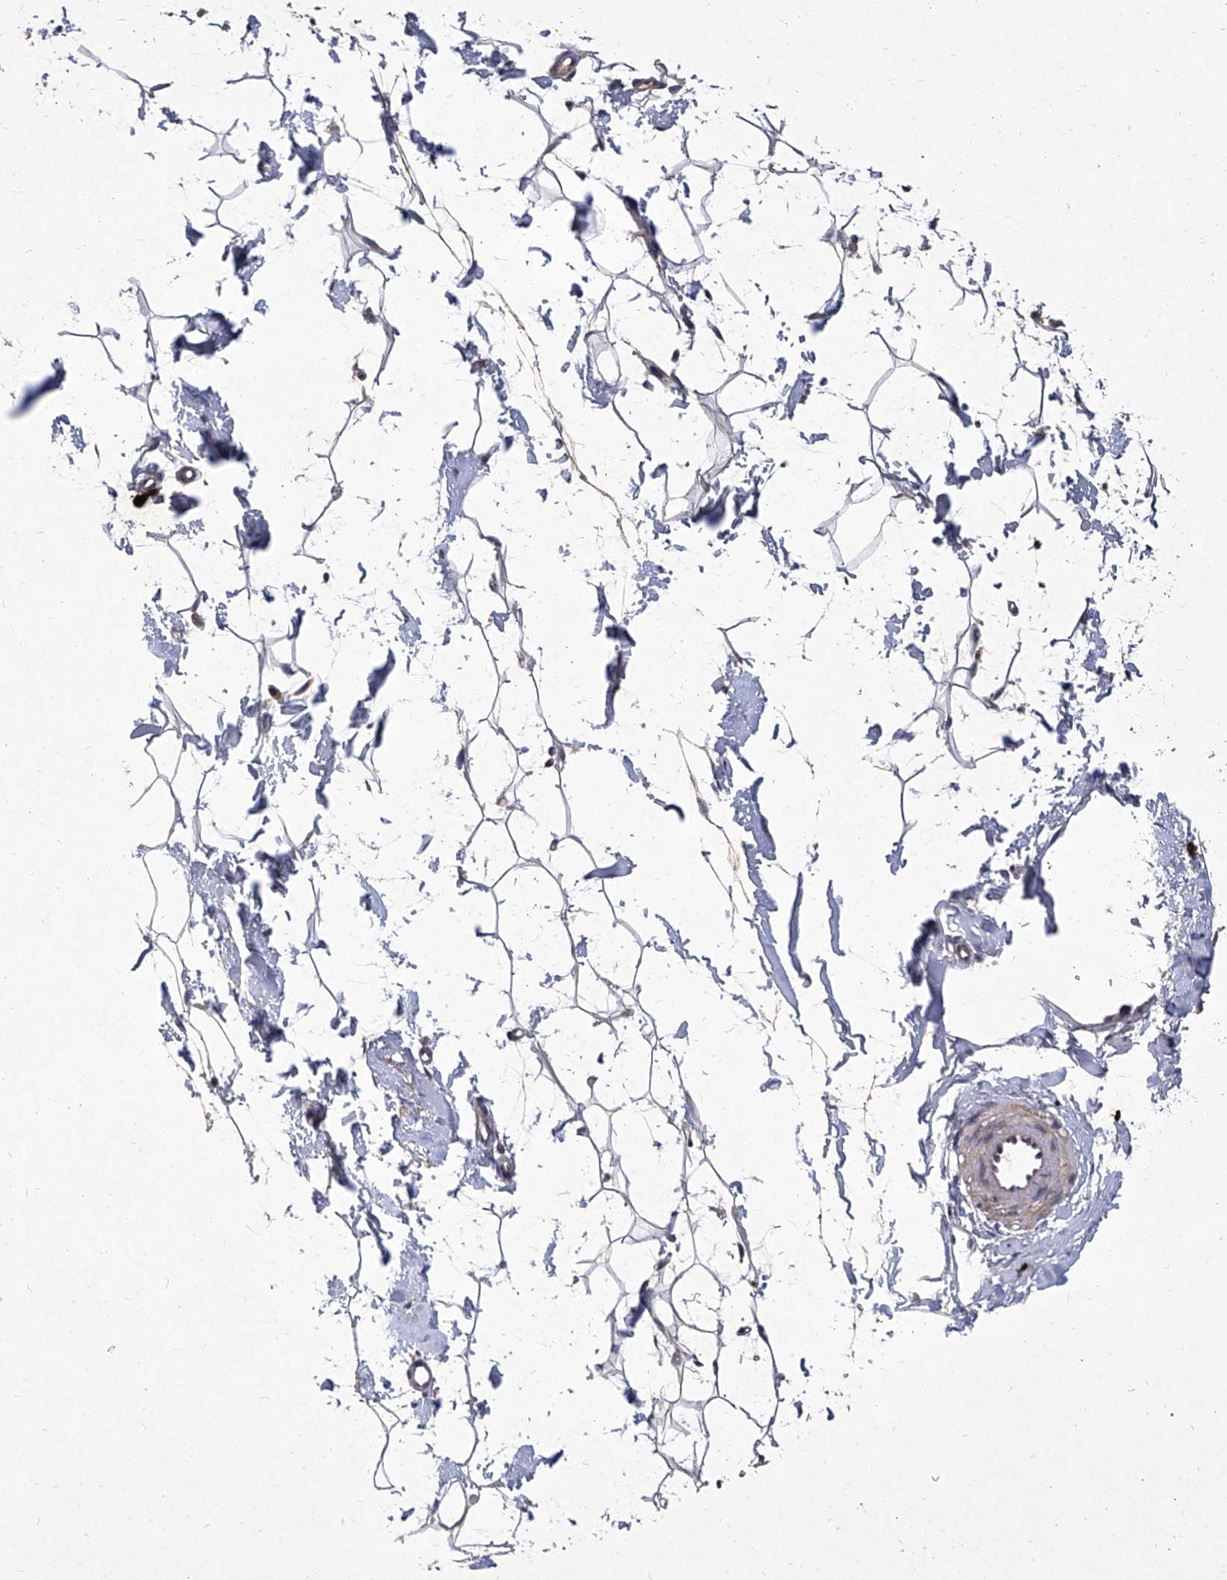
{"staining": {"intensity": "negative", "quantity": "none", "location": "none"}, "tissue": "adipose tissue", "cell_type": "Adipocytes", "image_type": "normal", "snomed": [{"axis": "morphology", "description": "Normal tissue, NOS"}, {"axis": "topography", "description": "Breast"}], "caption": "Adipocytes show no significant protein staining in unremarkable adipose tissue. (IHC, brightfield microscopy, high magnification).", "gene": "IFNL2", "patient": {"sex": "female", "age": 23}}